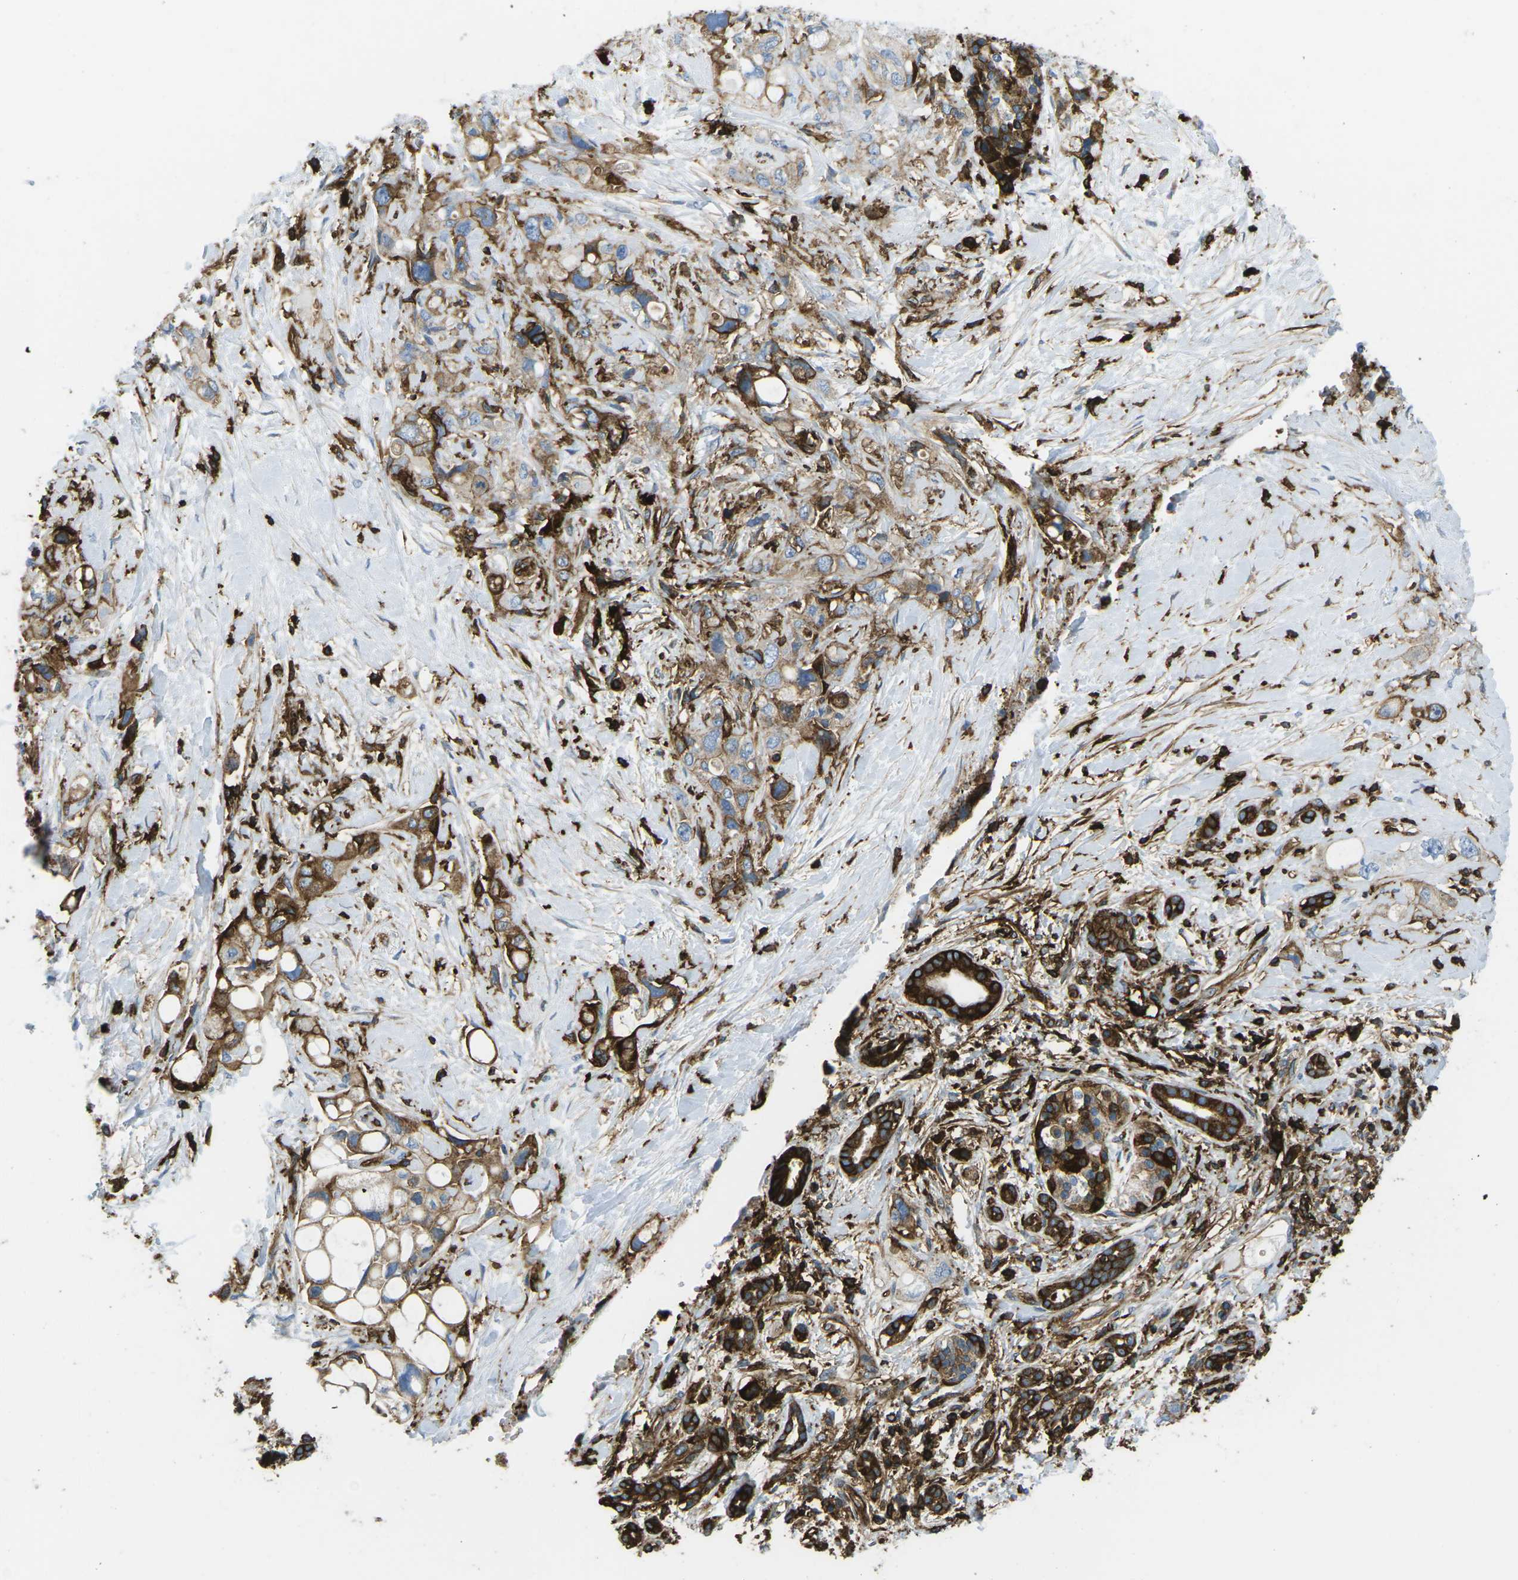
{"staining": {"intensity": "moderate", "quantity": ">75%", "location": "cytoplasmic/membranous"}, "tissue": "pancreatic cancer", "cell_type": "Tumor cells", "image_type": "cancer", "snomed": [{"axis": "morphology", "description": "Adenocarcinoma, NOS"}, {"axis": "topography", "description": "Pancreas"}], "caption": "Pancreatic cancer (adenocarcinoma) tissue reveals moderate cytoplasmic/membranous positivity in approximately >75% of tumor cells", "gene": "HLA-B", "patient": {"sex": "female", "age": 56}}